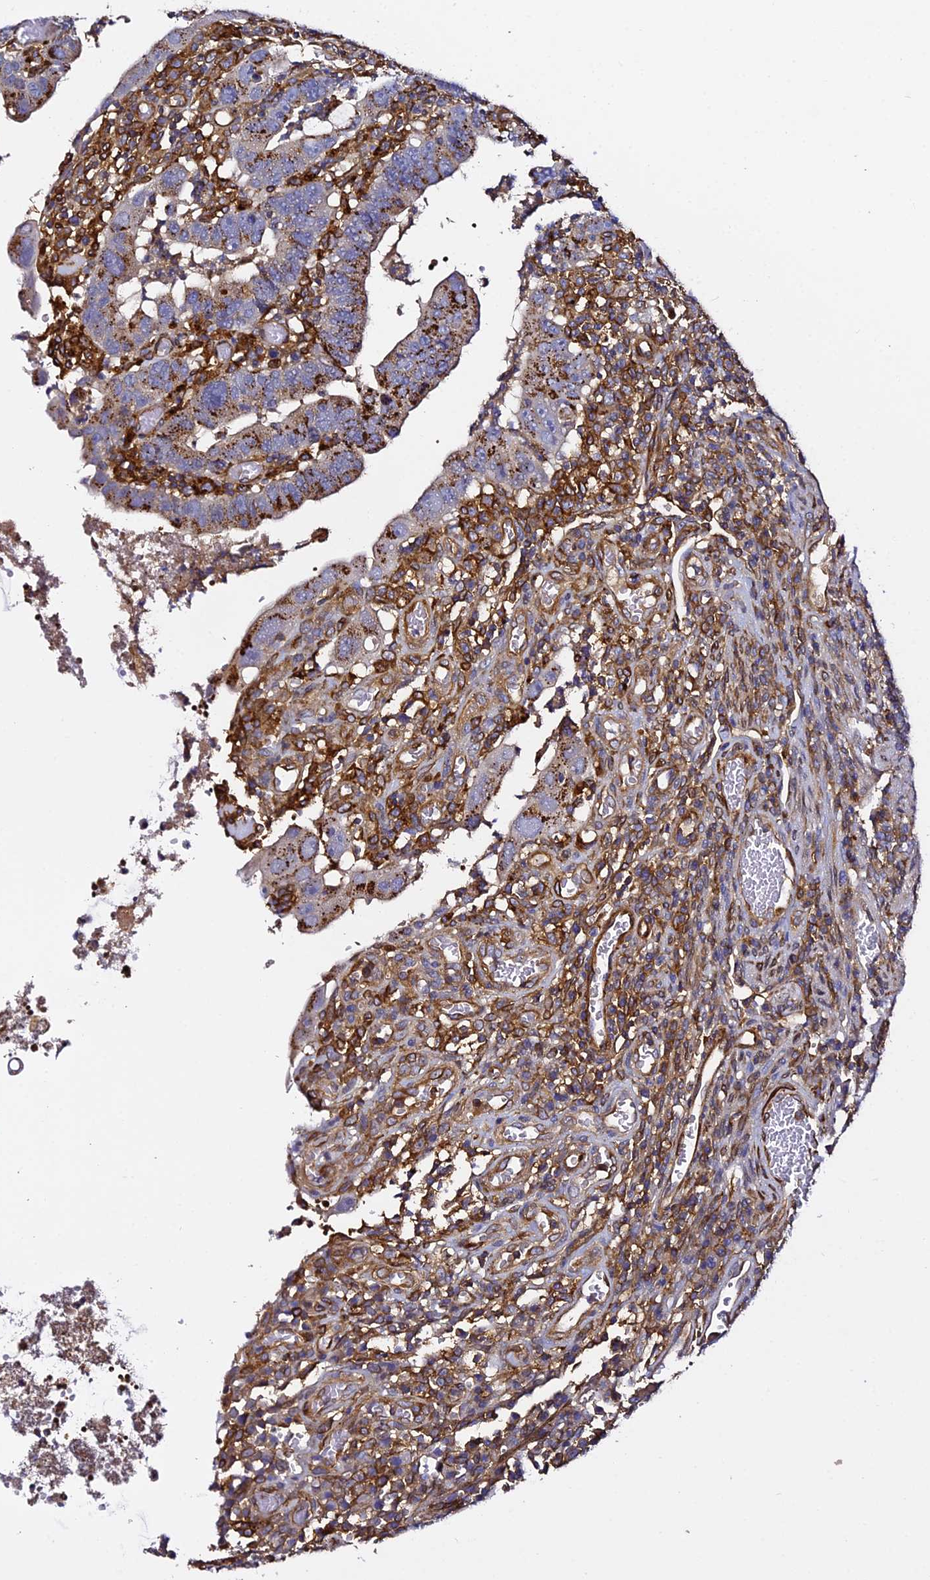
{"staining": {"intensity": "strong", "quantity": "<25%", "location": "cytoplasmic/membranous"}, "tissue": "colorectal cancer", "cell_type": "Tumor cells", "image_type": "cancer", "snomed": [{"axis": "morphology", "description": "Normal tissue, NOS"}, {"axis": "morphology", "description": "Adenocarcinoma, NOS"}, {"axis": "topography", "description": "Rectum"}], "caption": "This histopathology image reveals colorectal adenocarcinoma stained with immunohistochemistry to label a protein in brown. The cytoplasmic/membranous of tumor cells show strong positivity for the protein. Nuclei are counter-stained blue.", "gene": "TRPV2", "patient": {"sex": "female", "age": 65}}